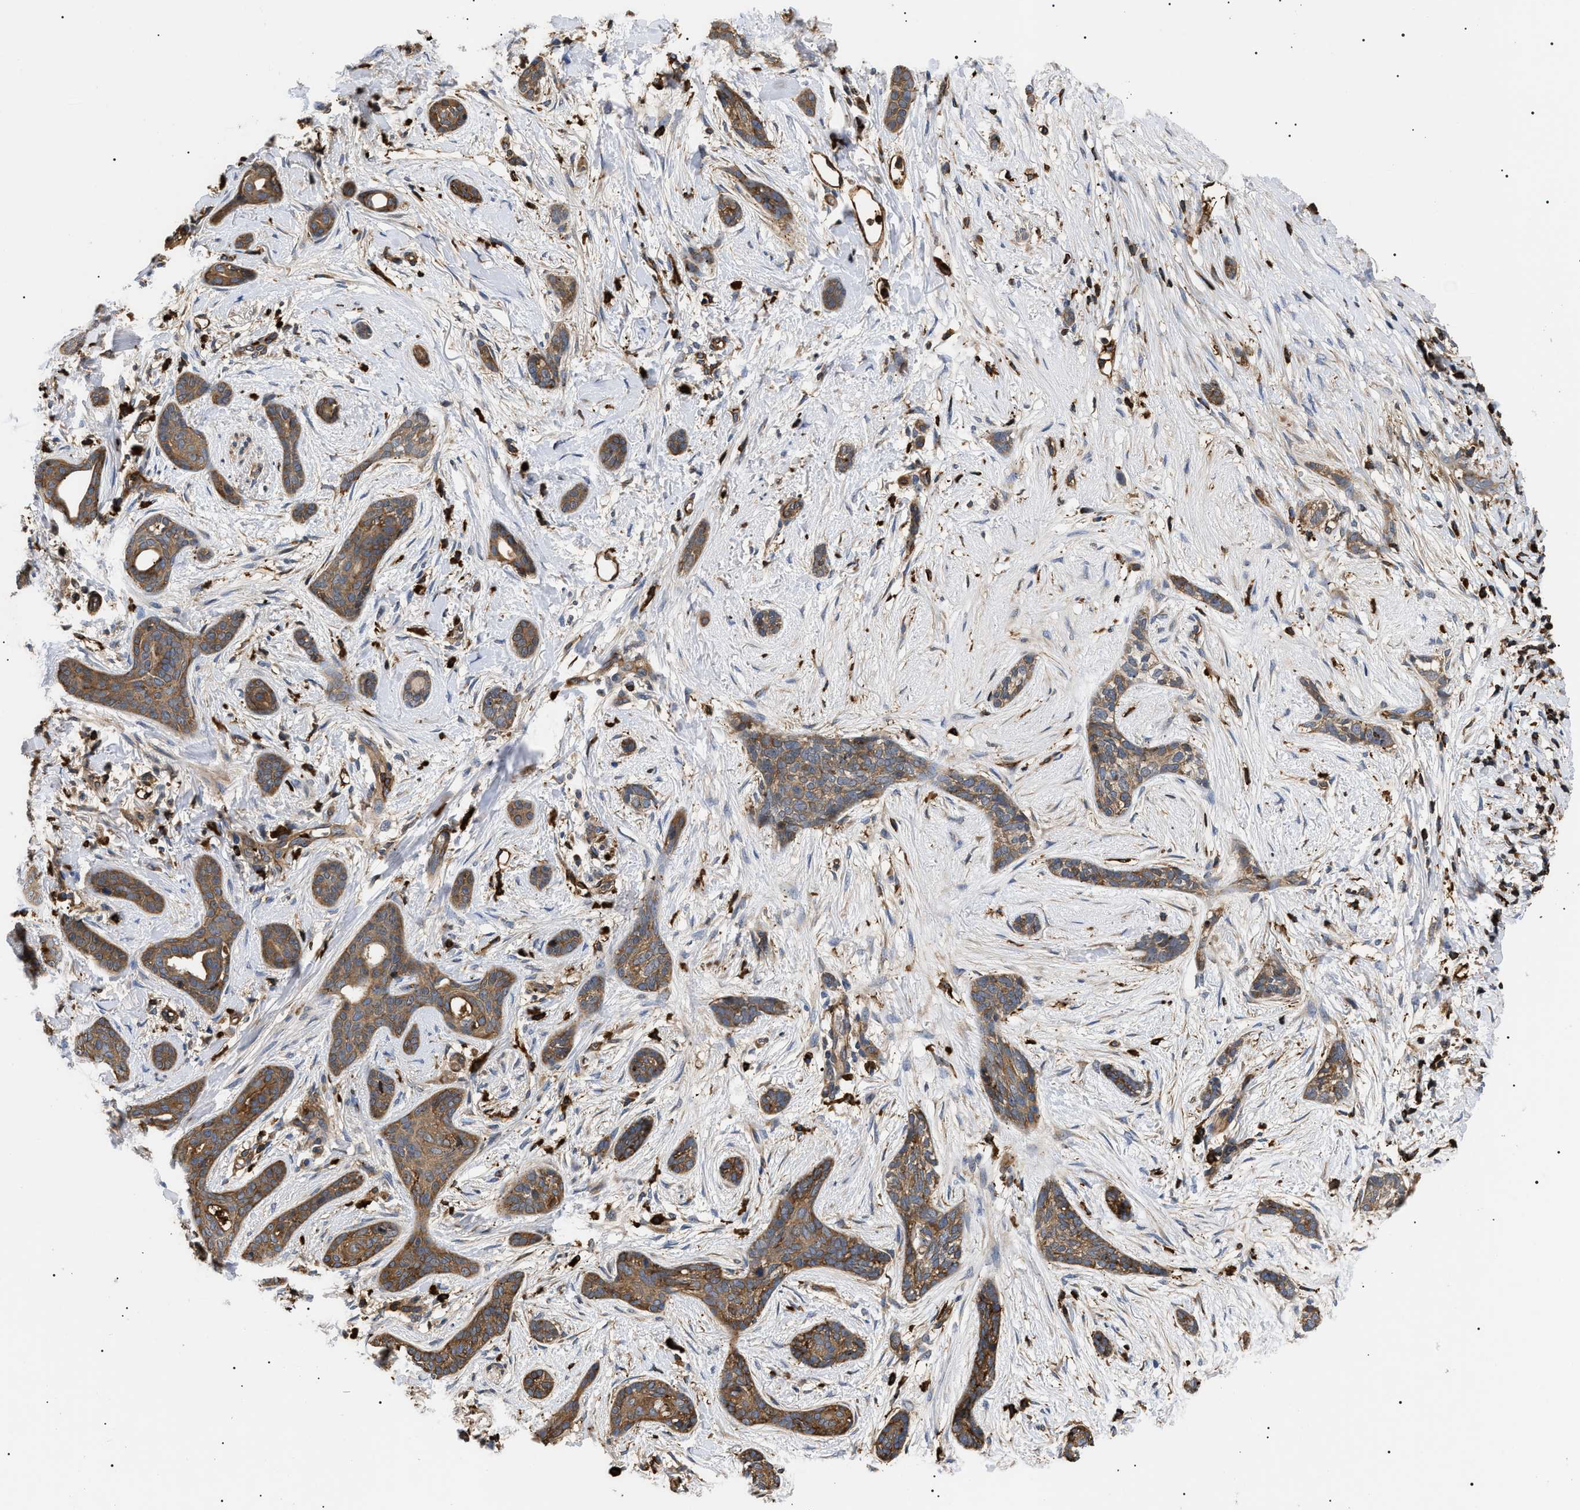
{"staining": {"intensity": "moderate", "quantity": ">75%", "location": "cytoplasmic/membranous"}, "tissue": "skin cancer", "cell_type": "Tumor cells", "image_type": "cancer", "snomed": [{"axis": "morphology", "description": "Basal cell carcinoma"}, {"axis": "morphology", "description": "Adnexal tumor, benign"}, {"axis": "topography", "description": "Skin"}], "caption": "There is medium levels of moderate cytoplasmic/membranous expression in tumor cells of skin cancer, as demonstrated by immunohistochemical staining (brown color).", "gene": "TMTC4", "patient": {"sex": "female", "age": 42}}